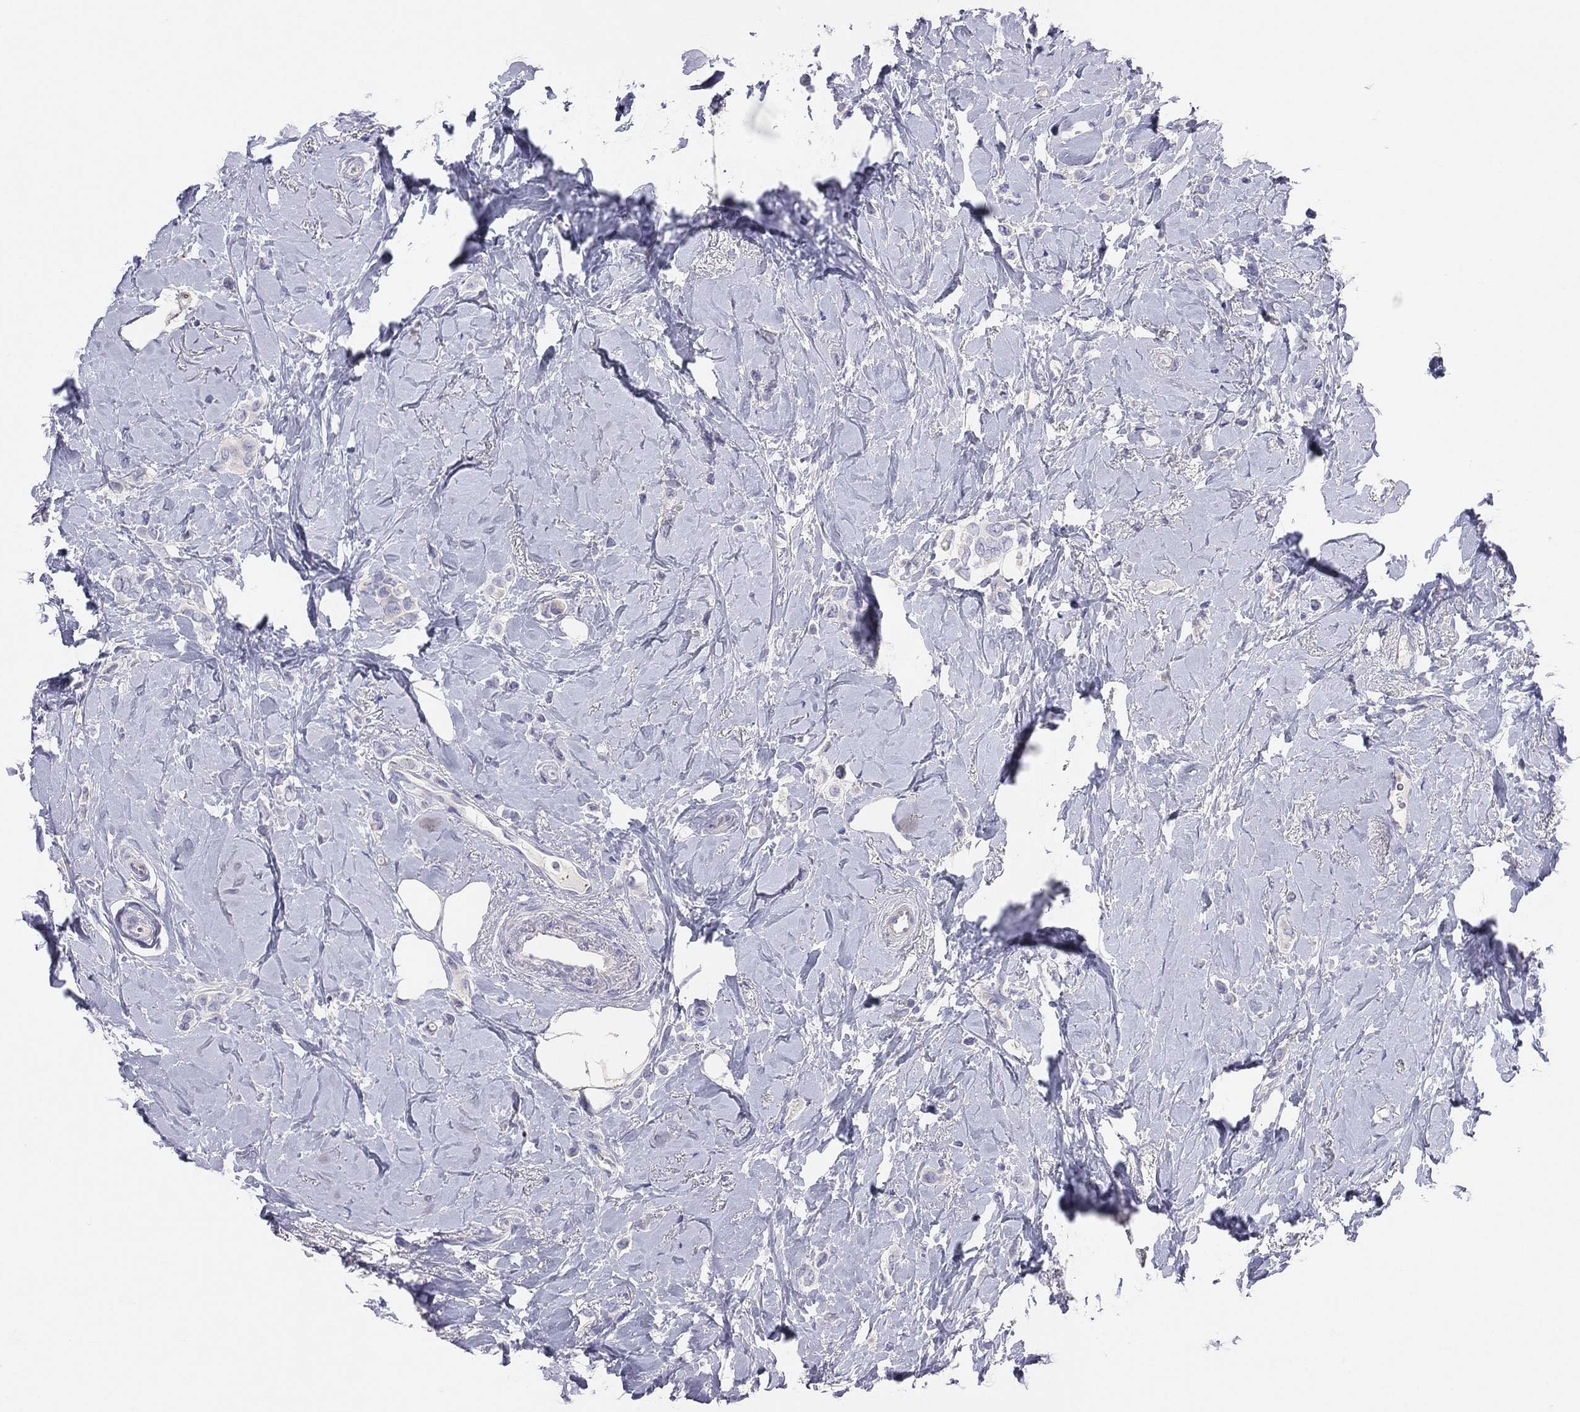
{"staining": {"intensity": "negative", "quantity": "none", "location": "none"}, "tissue": "breast cancer", "cell_type": "Tumor cells", "image_type": "cancer", "snomed": [{"axis": "morphology", "description": "Lobular carcinoma"}, {"axis": "topography", "description": "Breast"}], "caption": "The micrograph shows no significant staining in tumor cells of breast lobular carcinoma.", "gene": "MGAT4C", "patient": {"sex": "female", "age": 66}}